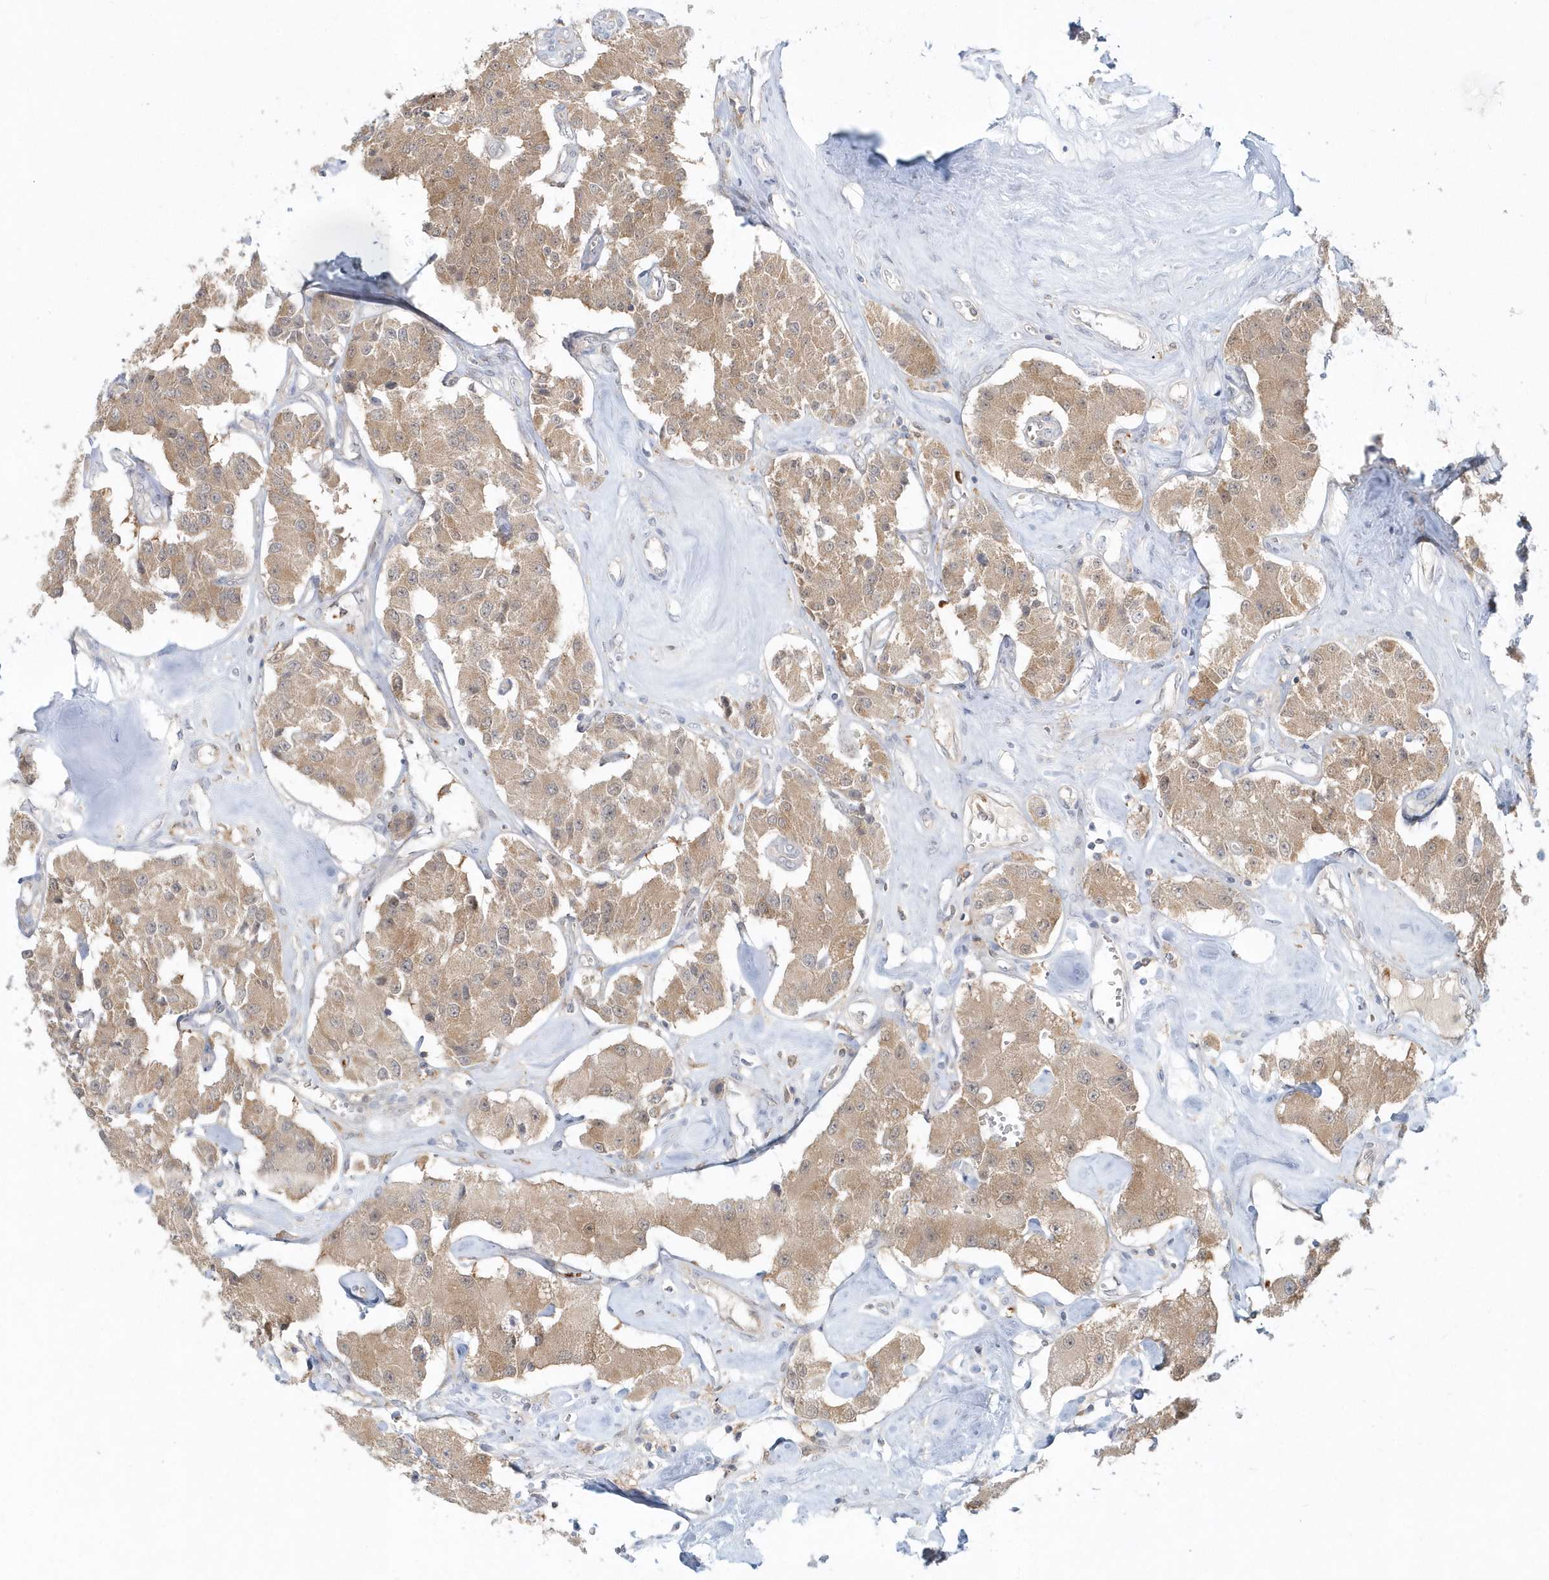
{"staining": {"intensity": "weak", "quantity": ">75%", "location": "cytoplasmic/membranous"}, "tissue": "carcinoid", "cell_type": "Tumor cells", "image_type": "cancer", "snomed": [{"axis": "morphology", "description": "Carcinoid, malignant, NOS"}, {"axis": "topography", "description": "Pancreas"}], "caption": "Protein positivity by IHC exhibits weak cytoplasmic/membranous expression in approximately >75% of tumor cells in carcinoid (malignant). The staining was performed using DAB (3,3'-diaminobenzidine), with brown indicating positive protein expression. Nuclei are stained blue with hematoxylin.", "gene": "RNF7", "patient": {"sex": "male", "age": 41}}